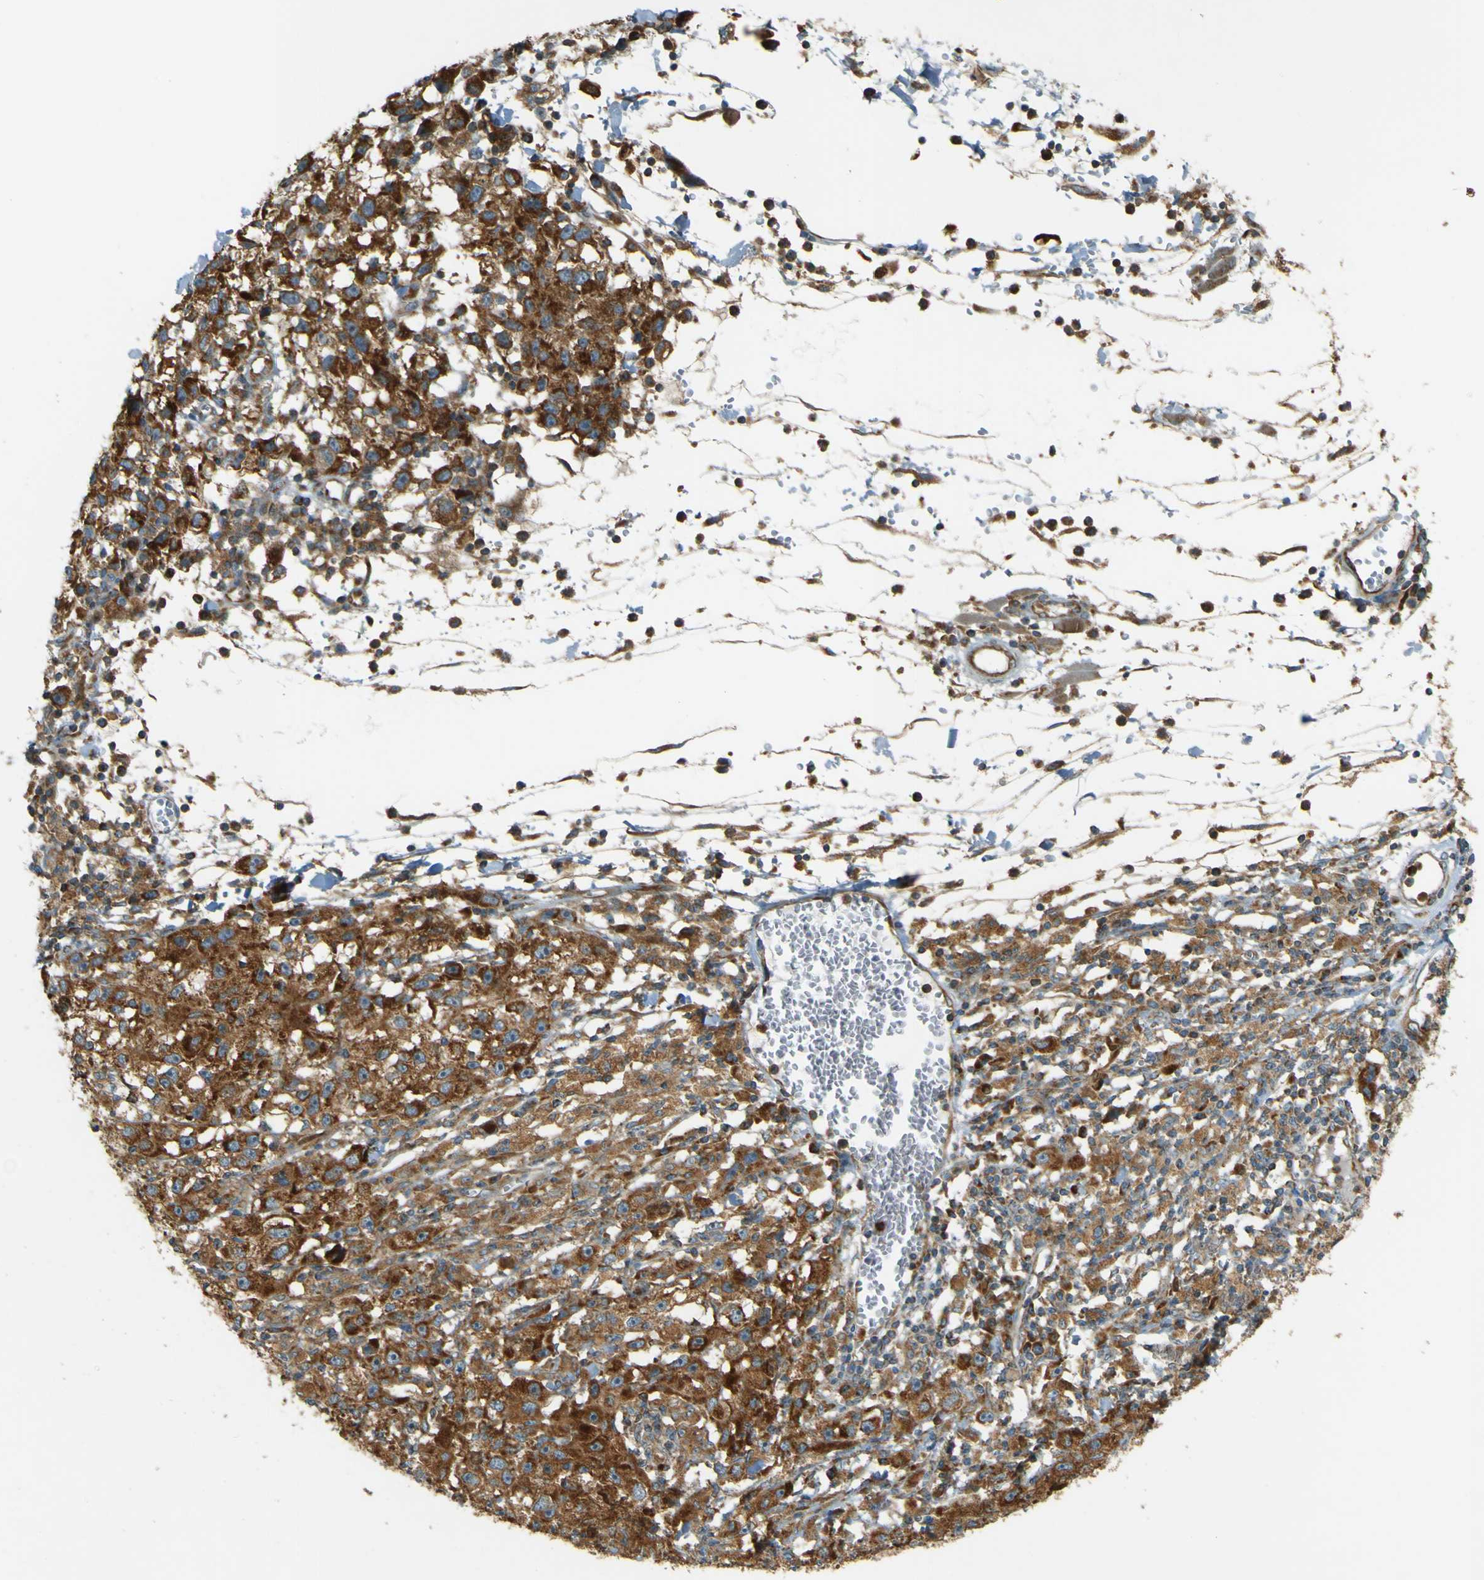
{"staining": {"intensity": "strong", "quantity": ">75%", "location": "cytoplasmic/membranous"}, "tissue": "melanoma", "cell_type": "Tumor cells", "image_type": "cancer", "snomed": [{"axis": "morphology", "description": "Malignant melanoma, NOS"}, {"axis": "topography", "description": "Skin"}], "caption": "Brown immunohistochemical staining in melanoma demonstrates strong cytoplasmic/membranous staining in approximately >75% of tumor cells. (DAB = brown stain, brightfield microscopy at high magnification).", "gene": "DNAJC5", "patient": {"sex": "female", "age": 104}}